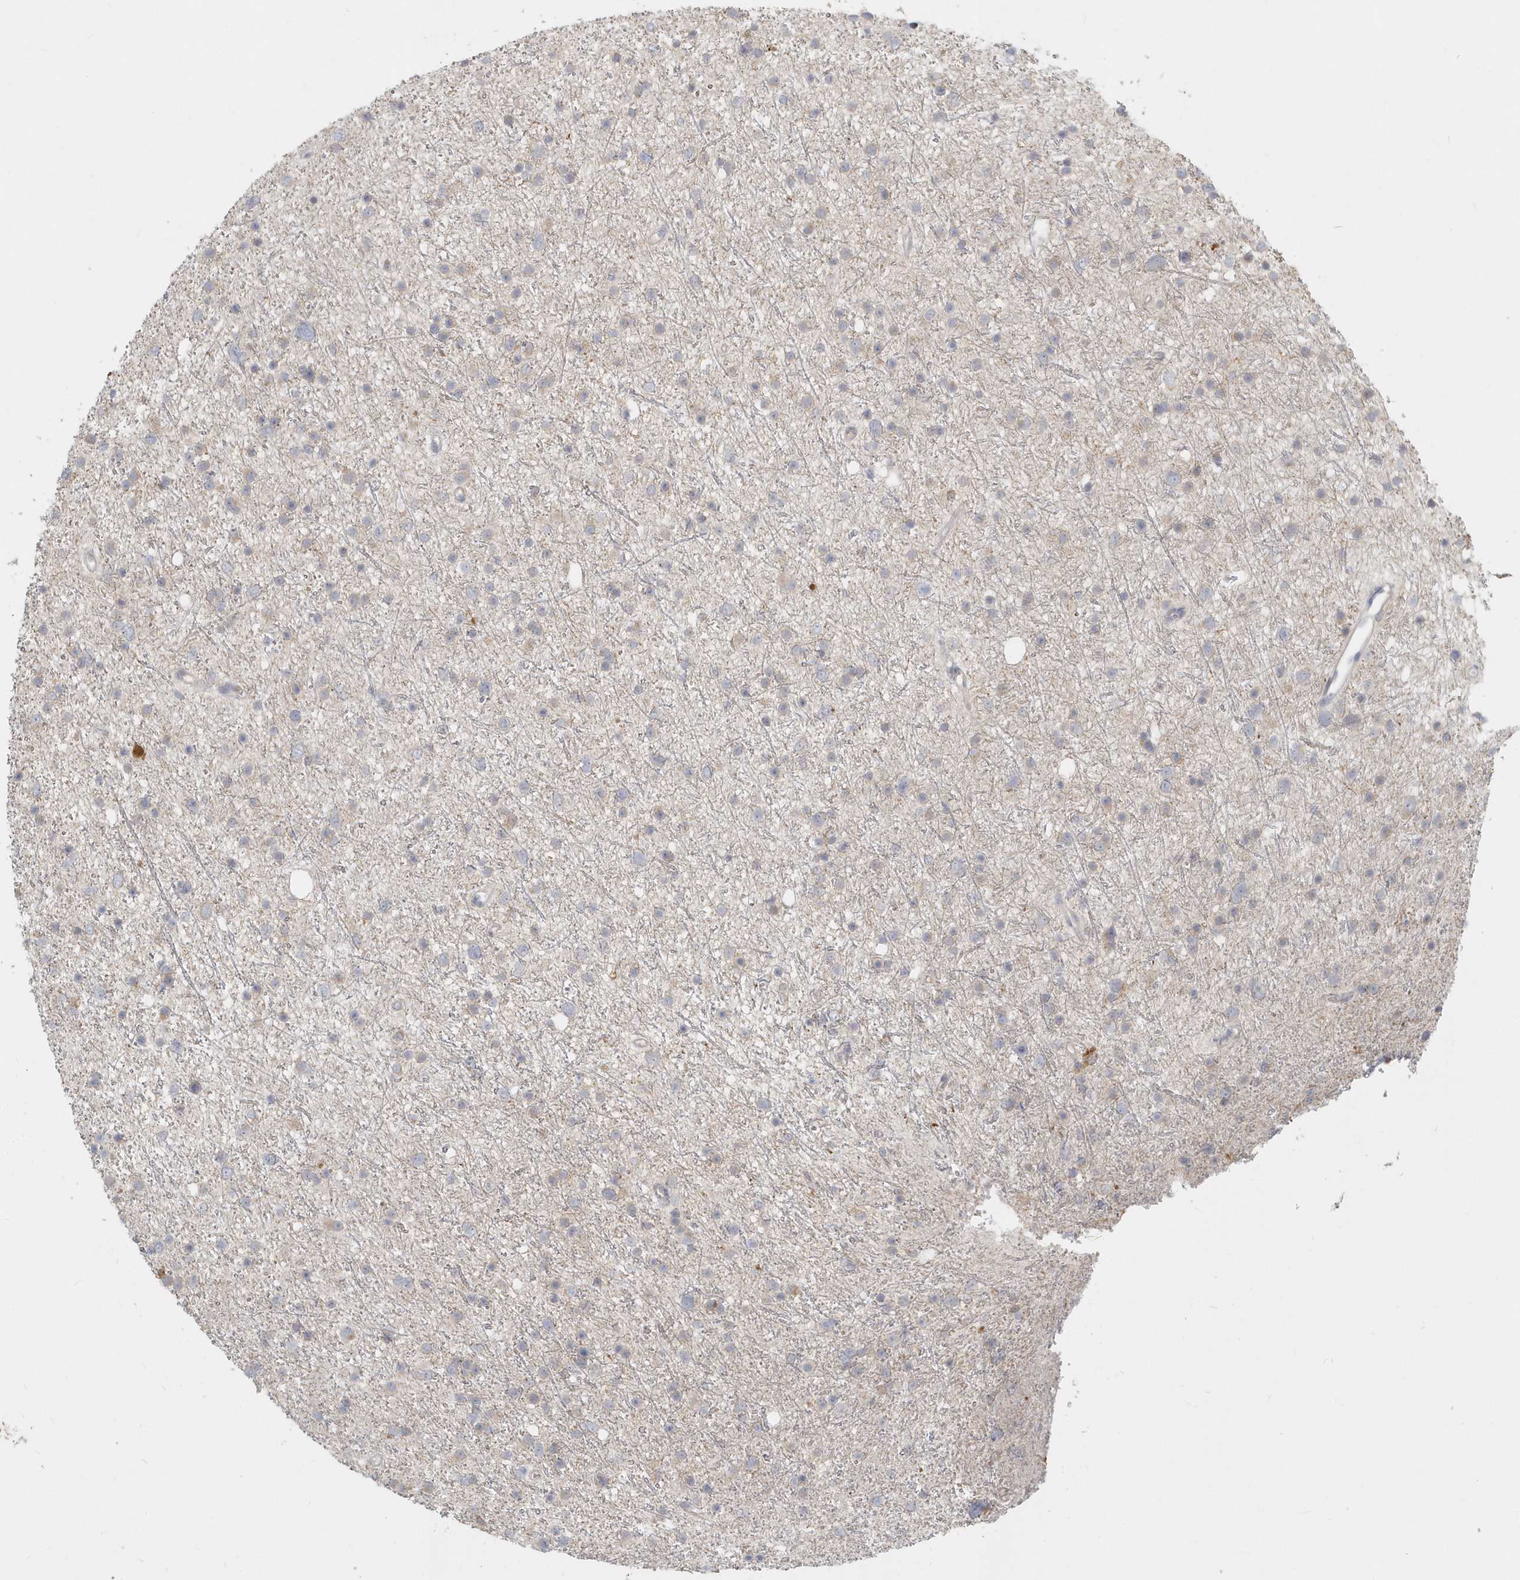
{"staining": {"intensity": "negative", "quantity": "none", "location": "none"}, "tissue": "glioma", "cell_type": "Tumor cells", "image_type": "cancer", "snomed": [{"axis": "morphology", "description": "Glioma, malignant, Low grade"}, {"axis": "topography", "description": "Cerebral cortex"}], "caption": "Immunohistochemistry (IHC) of malignant glioma (low-grade) exhibits no expression in tumor cells.", "gene": "NAPB", "patient": {"sex": "female", "age": 39}}